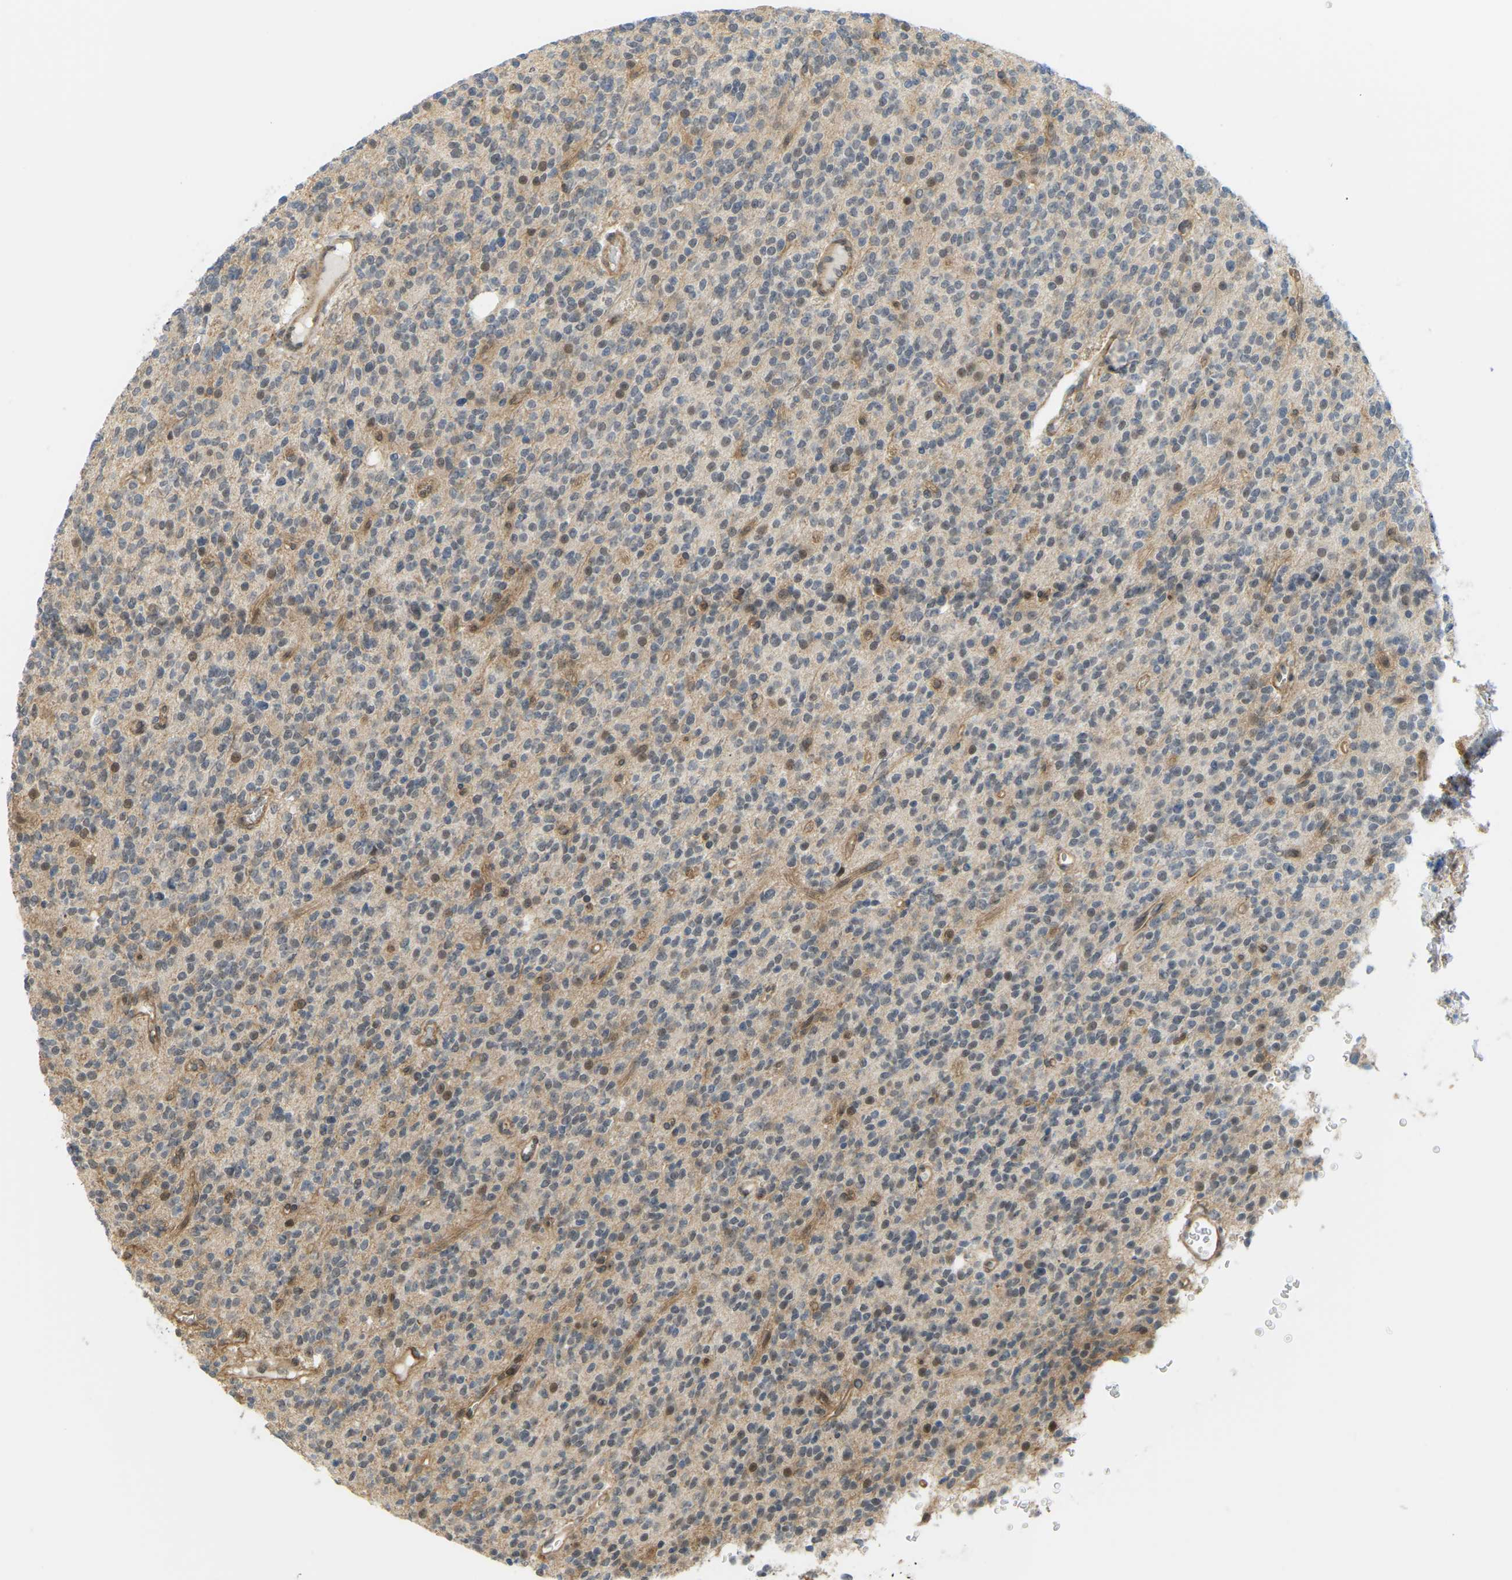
{"staining": {"intensity": "moderate", "quantity": "25%-75%", "location": "nuclear"}, "tissue": "glioma", "cell_type": "Tumor cells", "image_type": "cancer", "snomed": [{"axis": "morphology", "description": "Glioma, malignant, High grade"}, {"axis": "topography", "description": "Brain"}], "caption": "A brown stain labels moderate nuclear expression of a protein in human malignant high-grade glioma tumor cells.", "gene": "SERPINB5", "patient": {"sex": "male", "age": 34}}